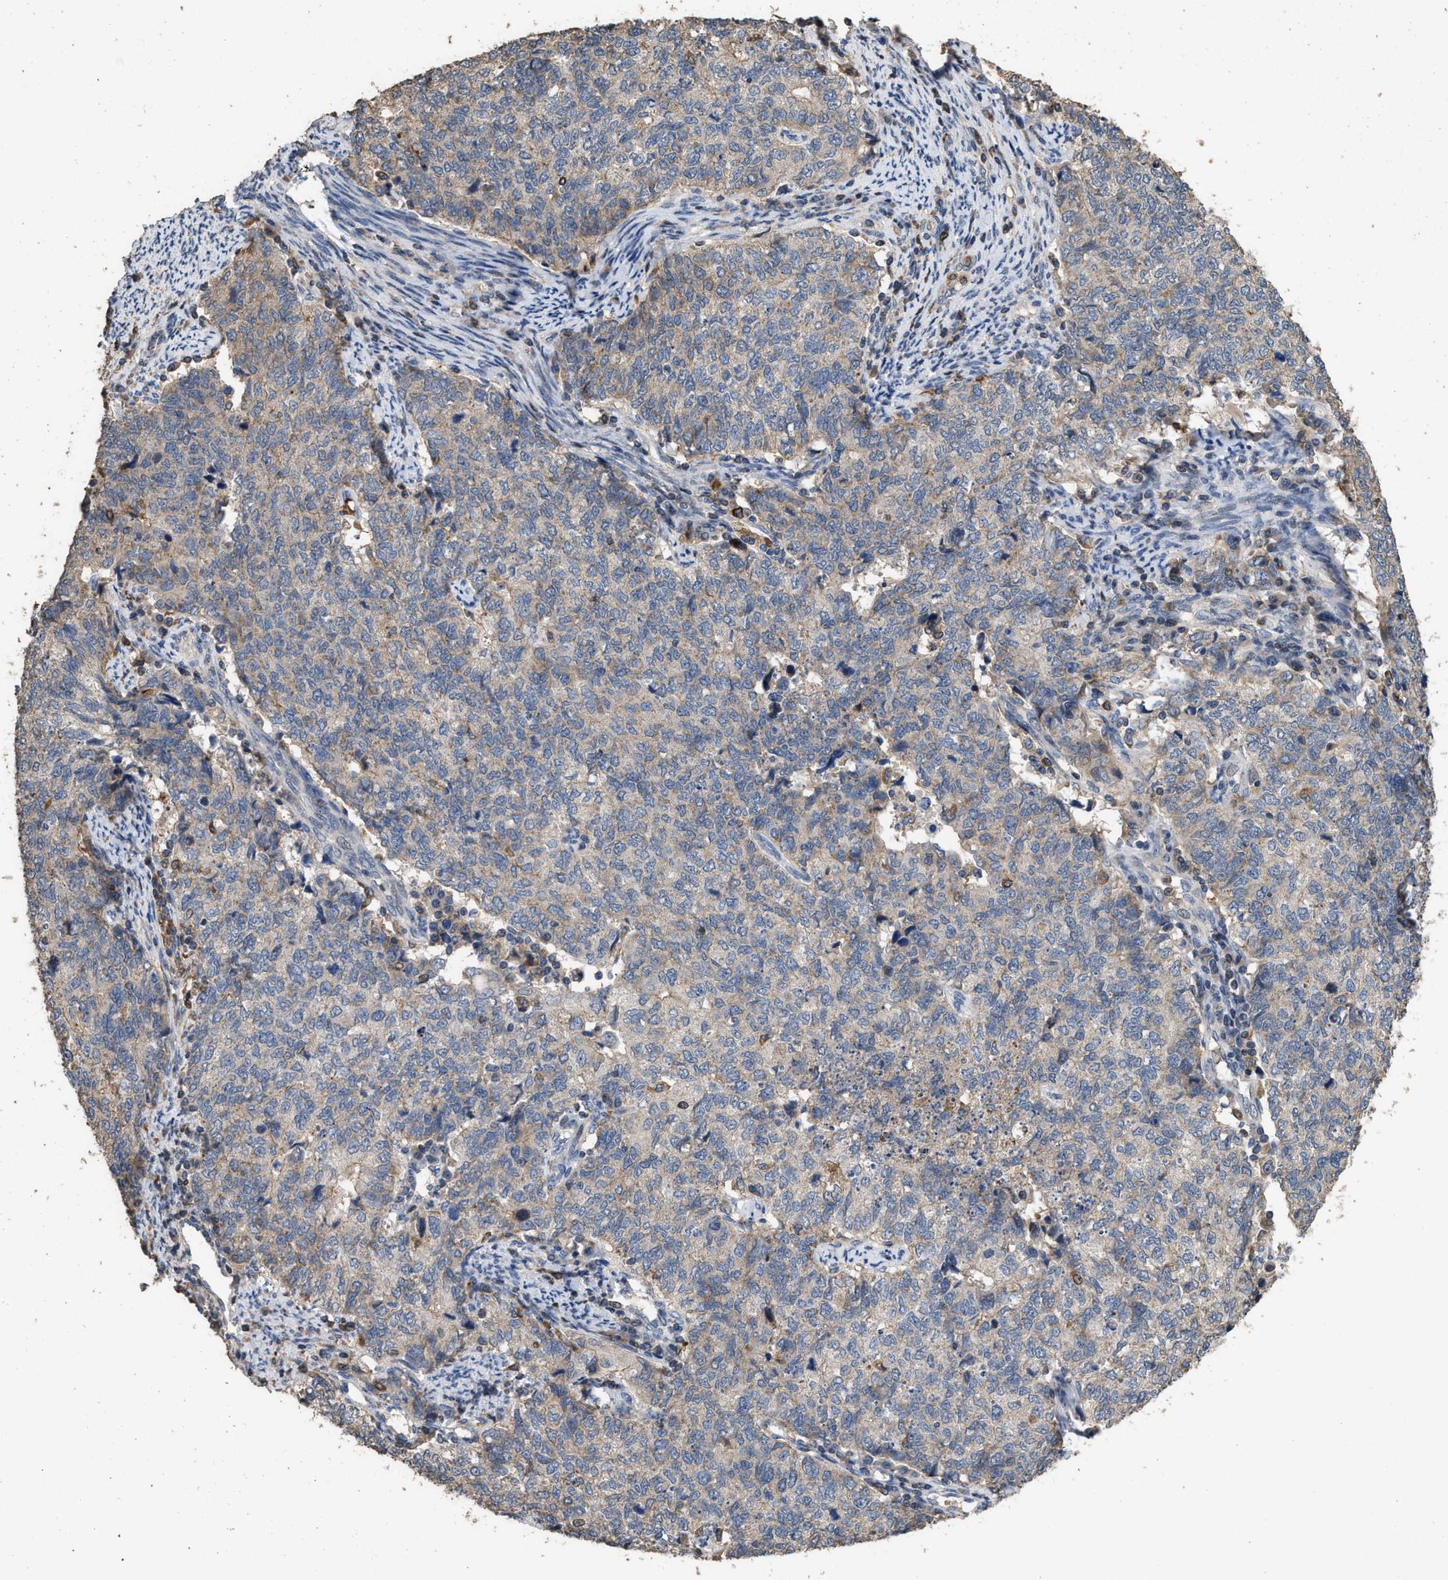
{"staining": {"intensity": "weak", "quantity": "<25%", "location": "cytoplasmic/membranous"}, "tissue": "cervical cancer", "cell_type": "Tumor cells", "image_type": "cancer", "snomed": [{"axis": "morphology", "description": "Squamous cell carcinoma, NOS"}, {"axis": "topography", "description": "Cervix"}], "caption": "The micrograph reveals no significant expression in tumor cells of cervical cancer (squamous cell carcinoma). (DAB immunohistochemistry, high magnification).", "gene": "TDRKH", "patient": {"sex": "female", "age": 63}}